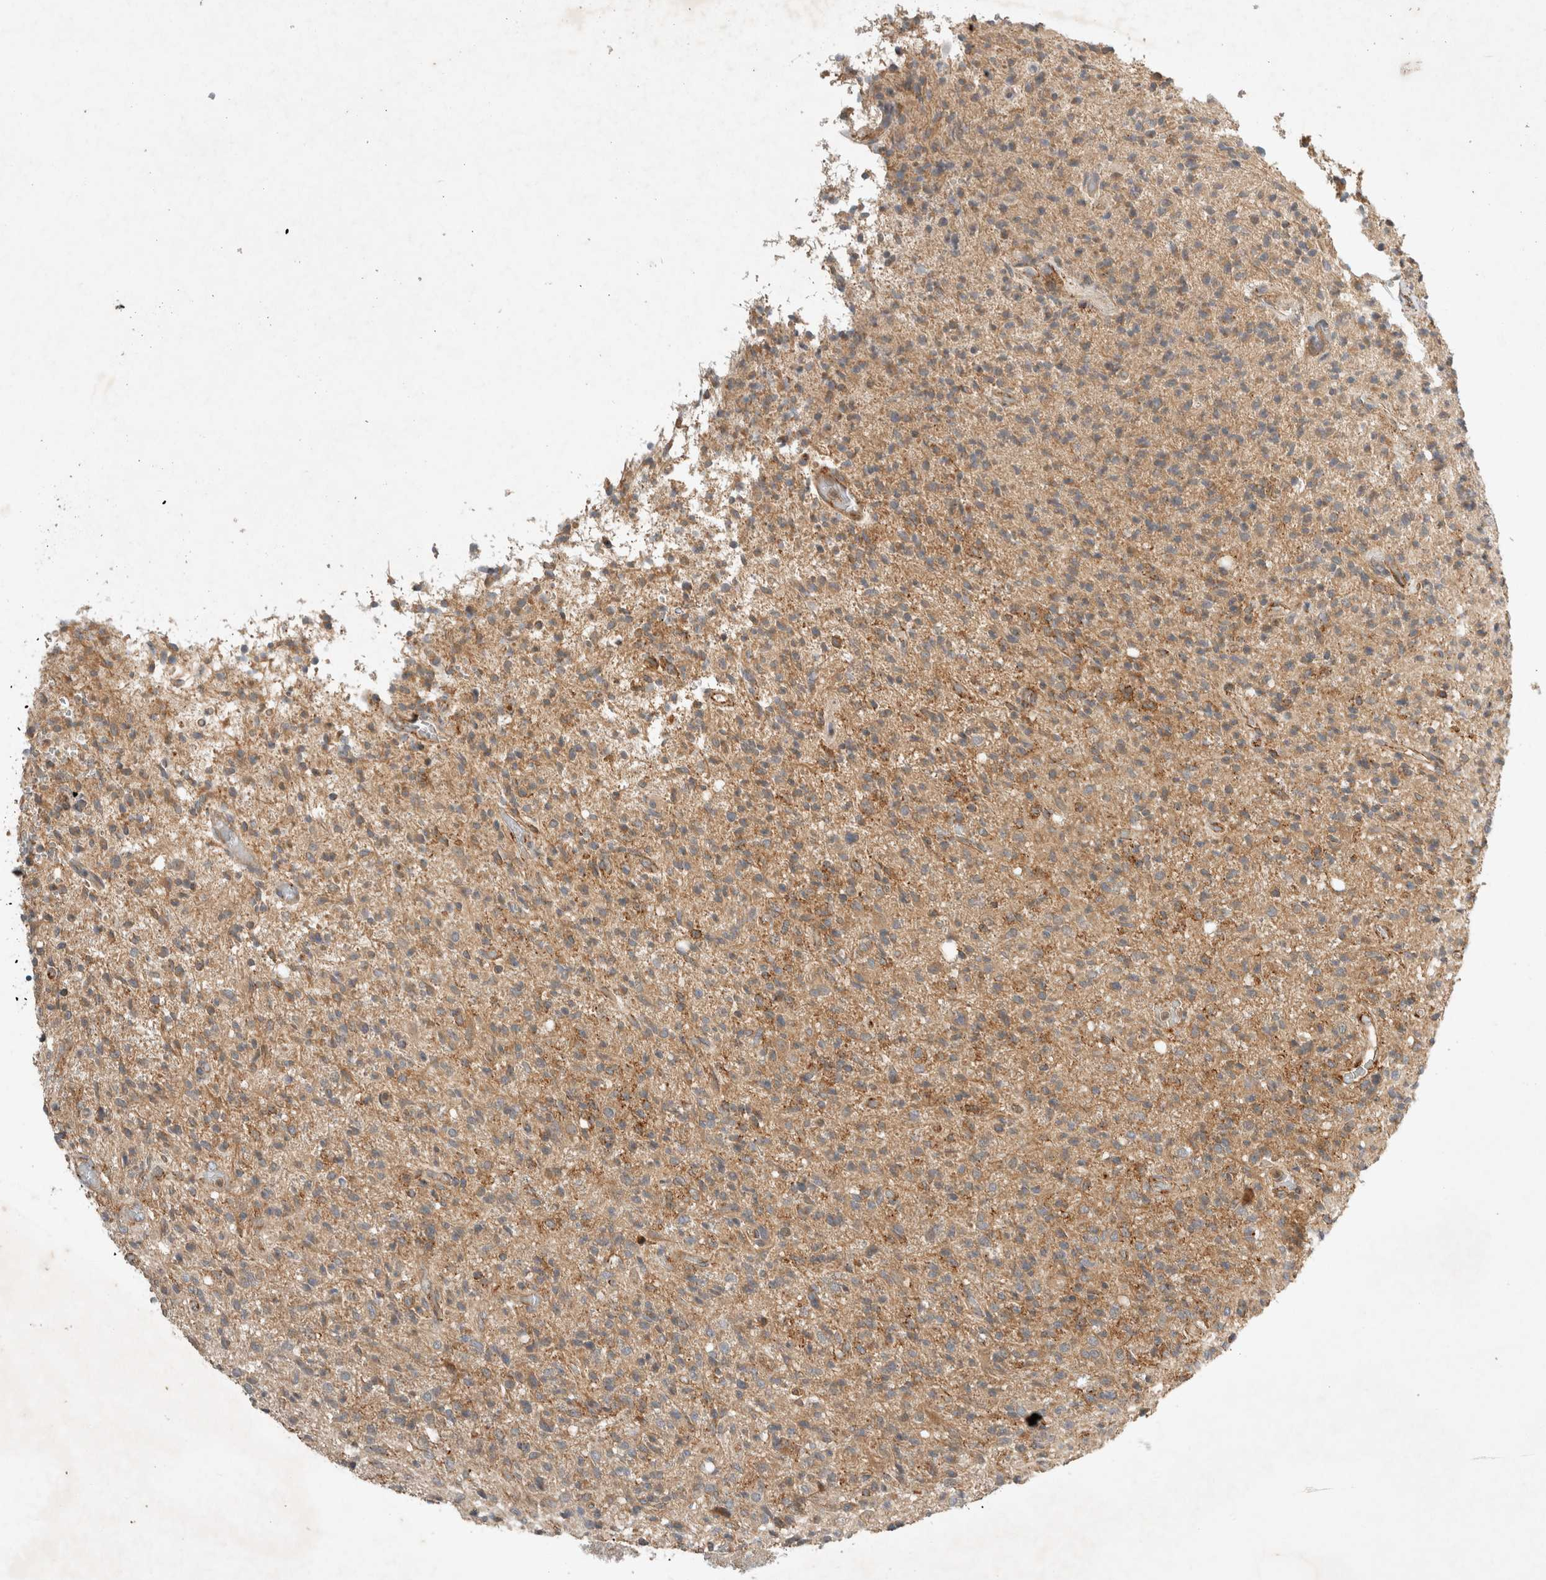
{"staining": {"intensity": "moderate", "quantity": ">75%", "location": "cytoplasmic/membranous"}, "tissue": "glioma", "cell_type": "Tumor cells", "image_type": "cancer", "snomed": [{"axis": "morphology", "description": "Glioma, malignant, High grade"}, {"axis": "topography", "description": "Brain"}], "caption": "Protein staining demonstrates moderate cytoplasmic/membranous positivity in about >75% of tumor cells in glioma.", "gene": "ARMC9", "patient": {"sex": "female", "age": 57}}